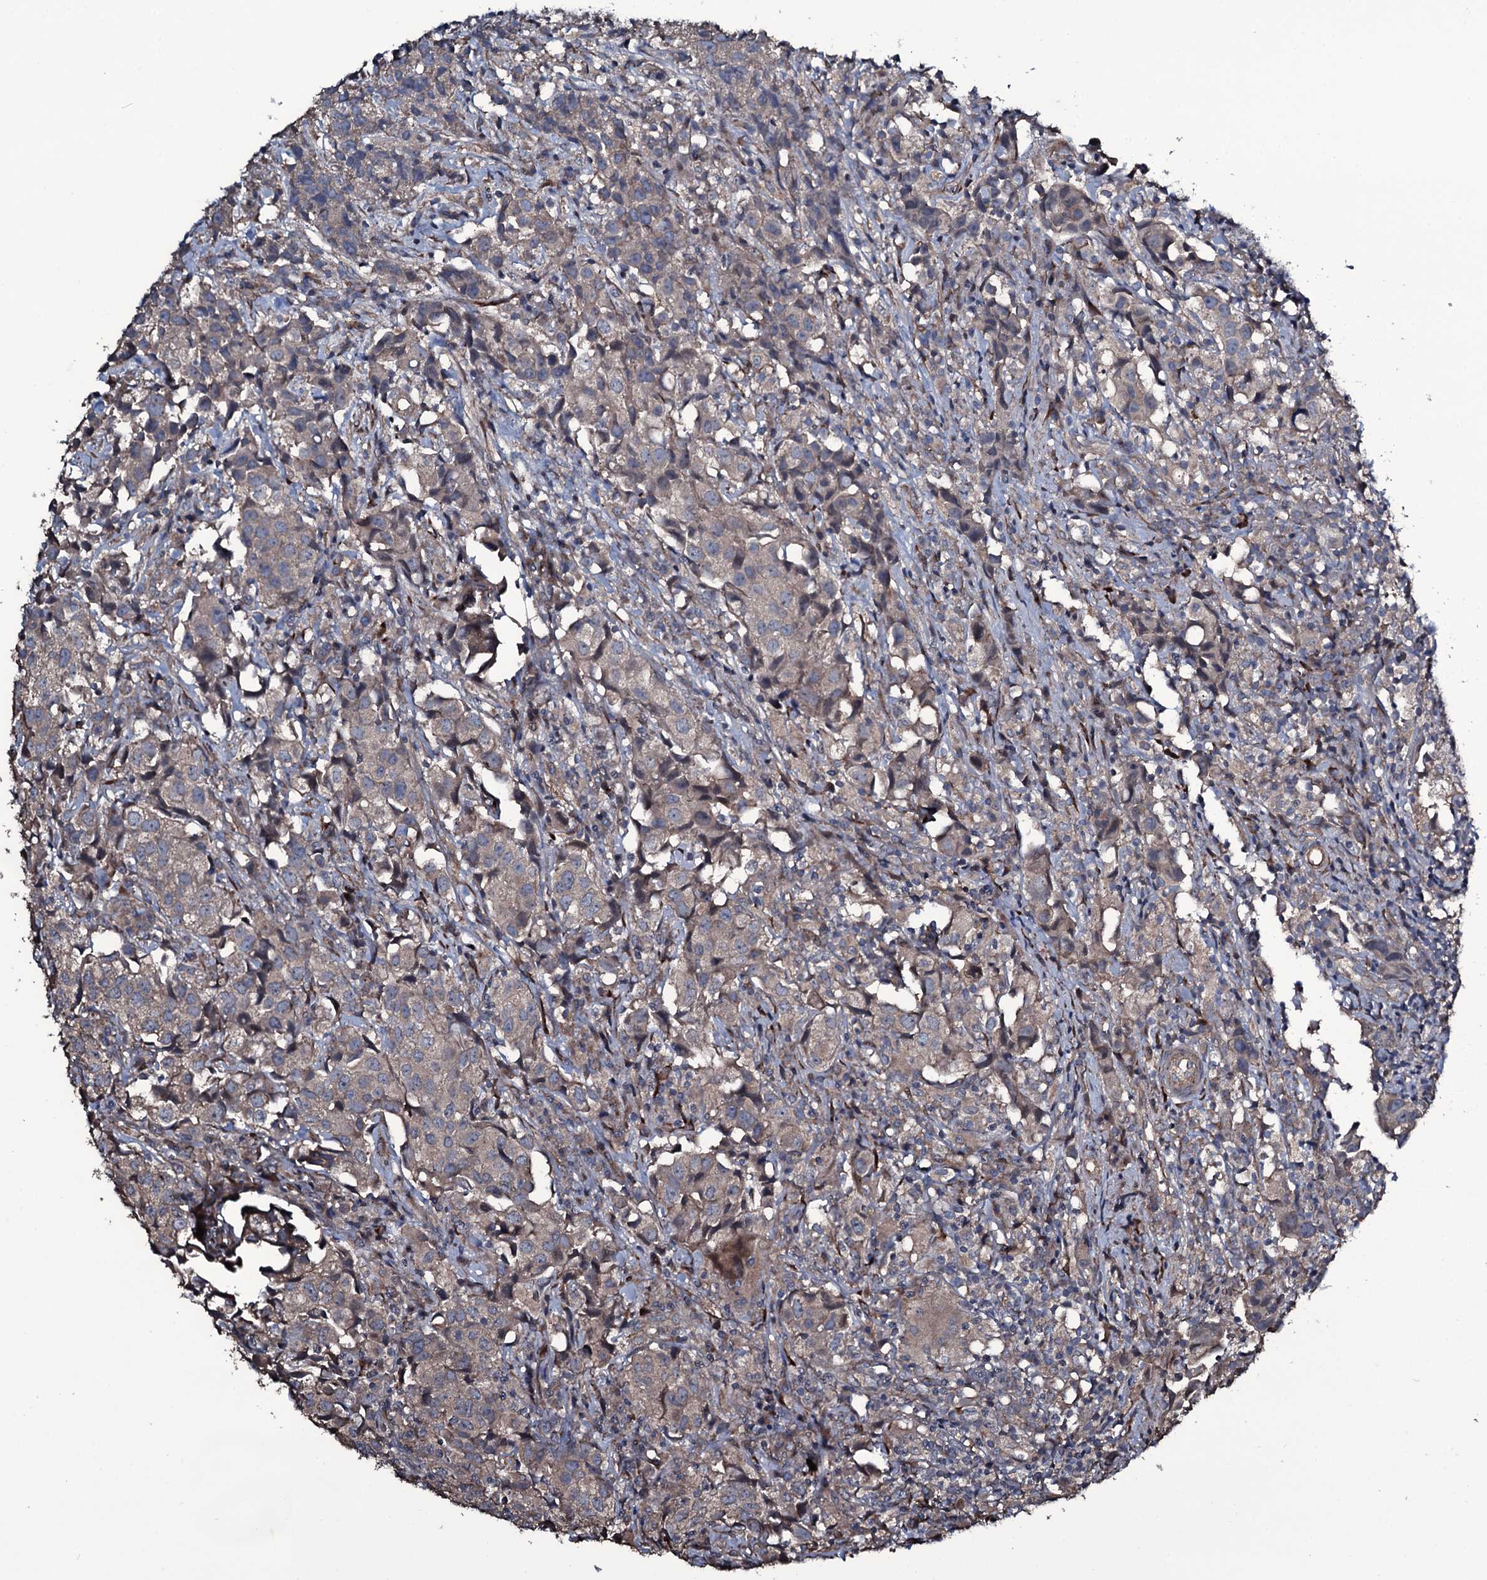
{"staining": {"intensity": "weak", "quantity": "25%-75%", "location": "cytoplasmic/membranous"}, "tissue": "urothelial cancer", "cell_type": "Tumor cells", "image_type": "cancer", "snomed": [{"axis": "morphology", "description": "Urothelial carcinoma, High grade"}, {"axis": "topography", "description": "Urinary bladder"}], "caption": "High-grade urothelial carcinoma tissue demonstrates weak cytoplasmic/membranous expression in approximately 25%-75% of tumor cells (Stains: DAB (3,3'-diaminobenzidine) in brown, nuclei in blue, Microscopy: brightfield microscopy at high magnification).", "gene": "WIPF3", "patient": {"sex": "female", "age": 75}}